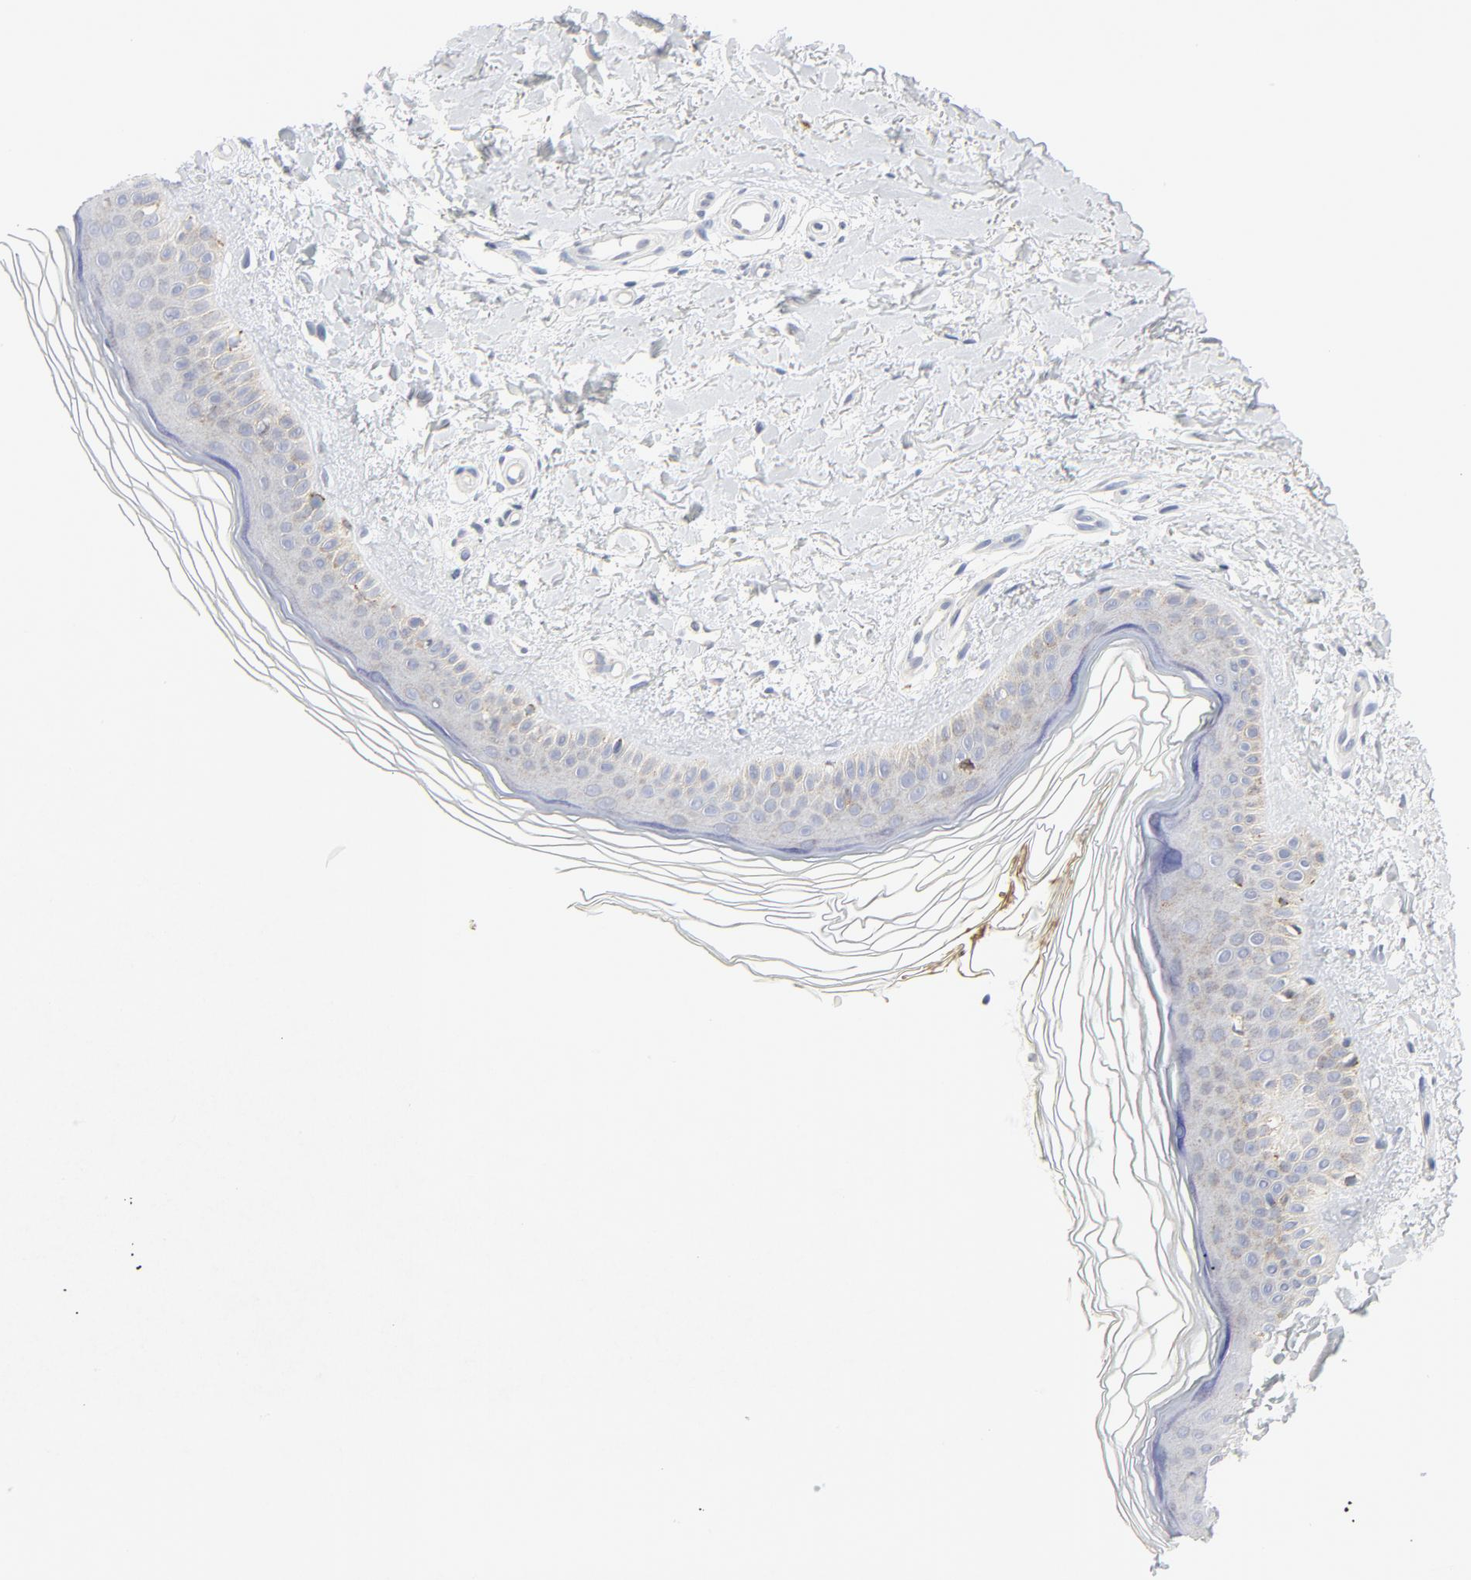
{"staining": {"intensity": "negative", "quantity": "none", "location": "none"}, "tissue": "skin", "cell_type": "Fibroblasts", "image_type": "normal", "snomed": [{"axis": "morphology", "description": "Normal tissue, NOS"}, {"axis": "topography", "description": "Skin"}], "caption": "A micrograph of skin stained for a protein displays no brown staining in fibroblasts. The staining was performed using DAB (3,3'-diaminobenzidine) to visualize the protein expression in brown, while the nuclei were stained in blue with hematoxylin (Magnification: 20x).", "gene": "LRP6", "patient": {"sex": "female", "age": 19}}